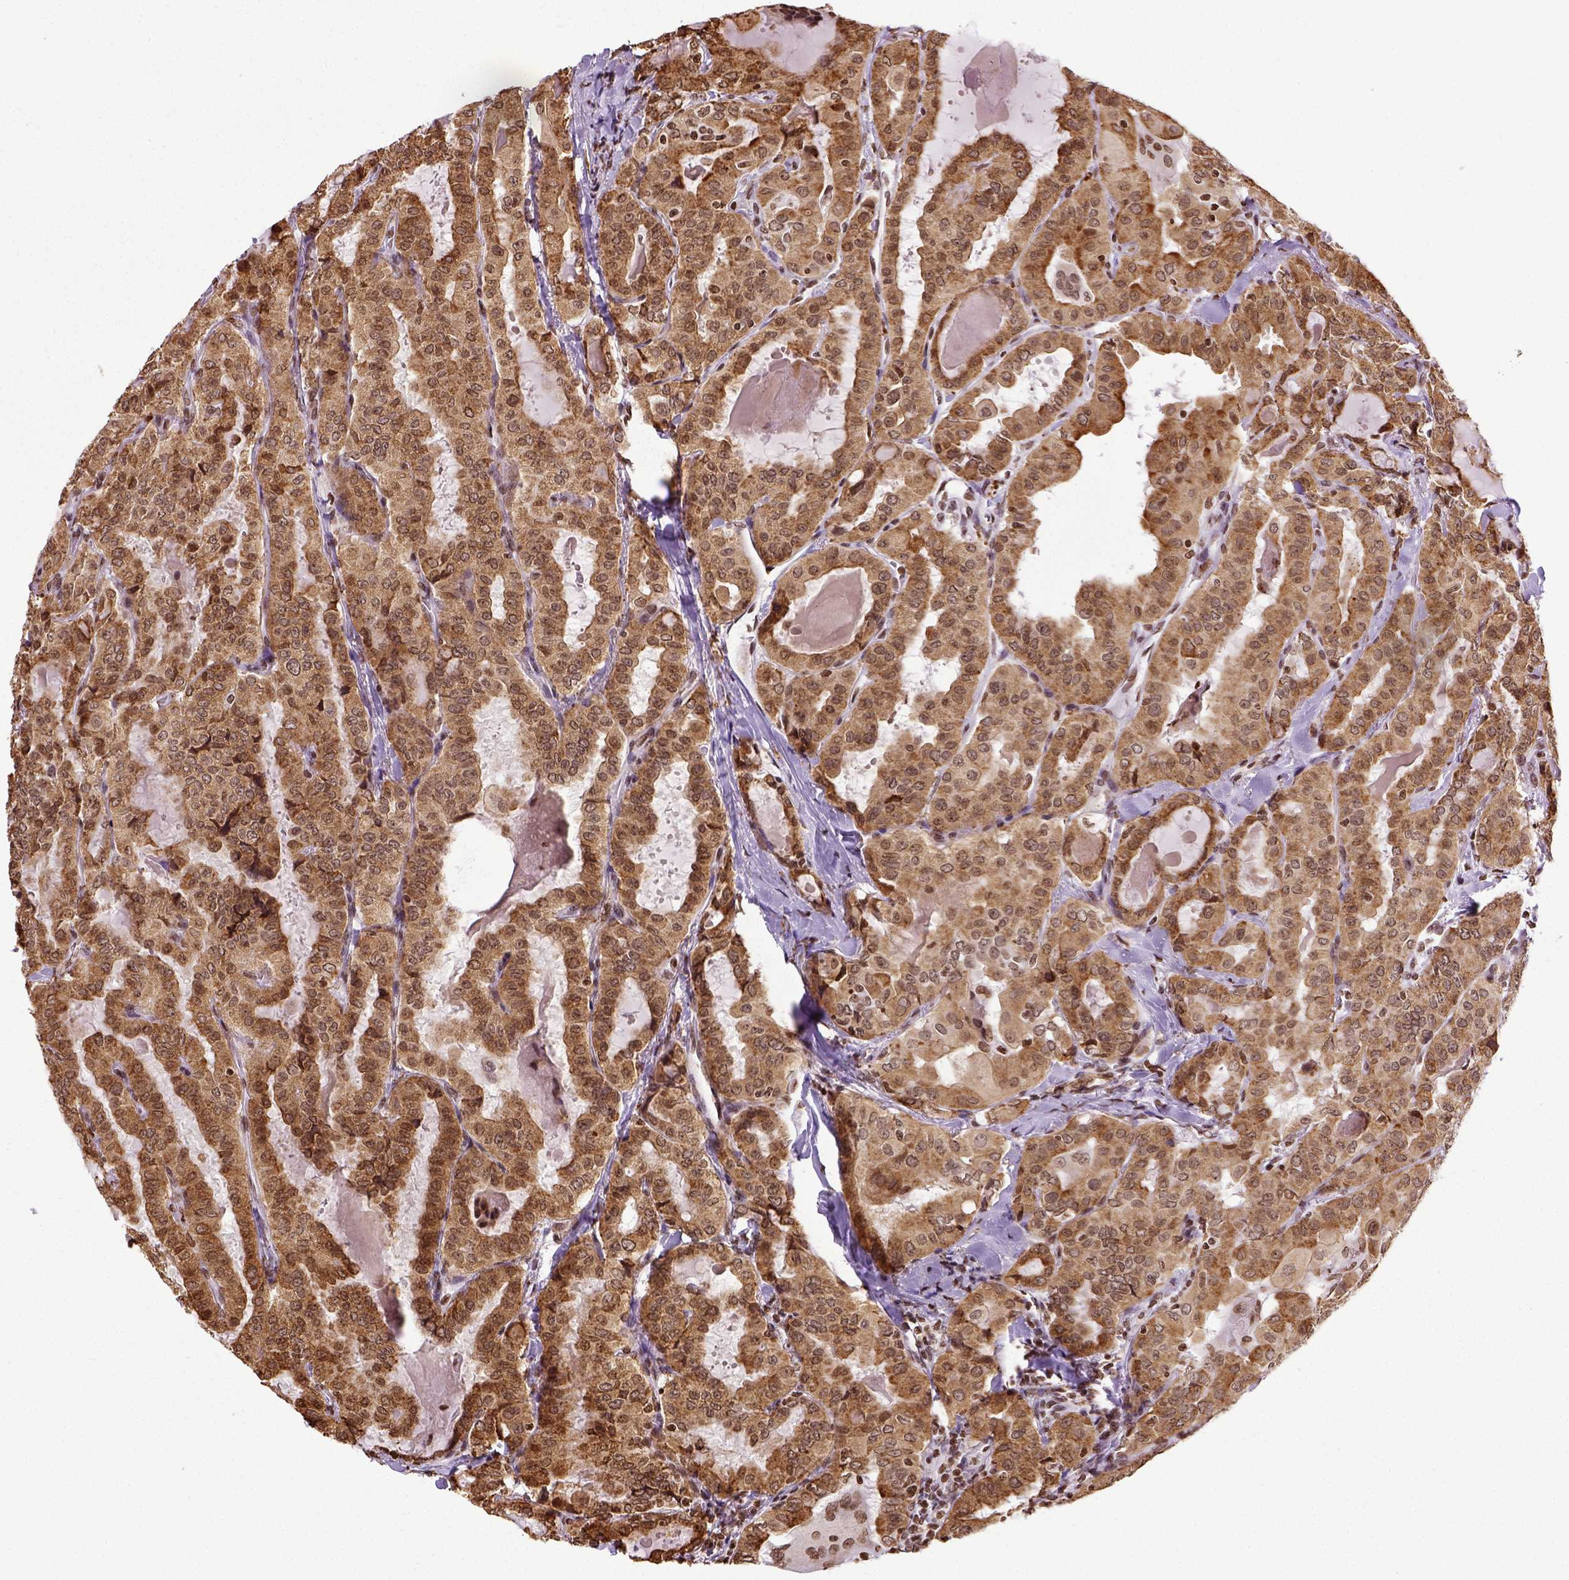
{"staining": {"intensity": "moderate", "quantity": ">75%", "location": "cytoplasmic/membranous,nuclear"}, "tissue": "thyroid cancer", "cell_type": "Tumor cells", "image_type": "cancer", "snomed": [{"axis": "morphology", "description": "Papillary adenocarcinoma, NOS"}, {"axis": "topography", "description": "Thyroid gland"}], "caption": "Immunohistochemistry image of papillary adenocarcinoma (thyroid) stained for a protein (brown), which demonstrates medium levels of moderate cytoplasmic/membranous and nuclear staining in approximately >75% of tumor cells.", "gene": "ZNF75D", "patient": {"sex": "female", "age": 41}}